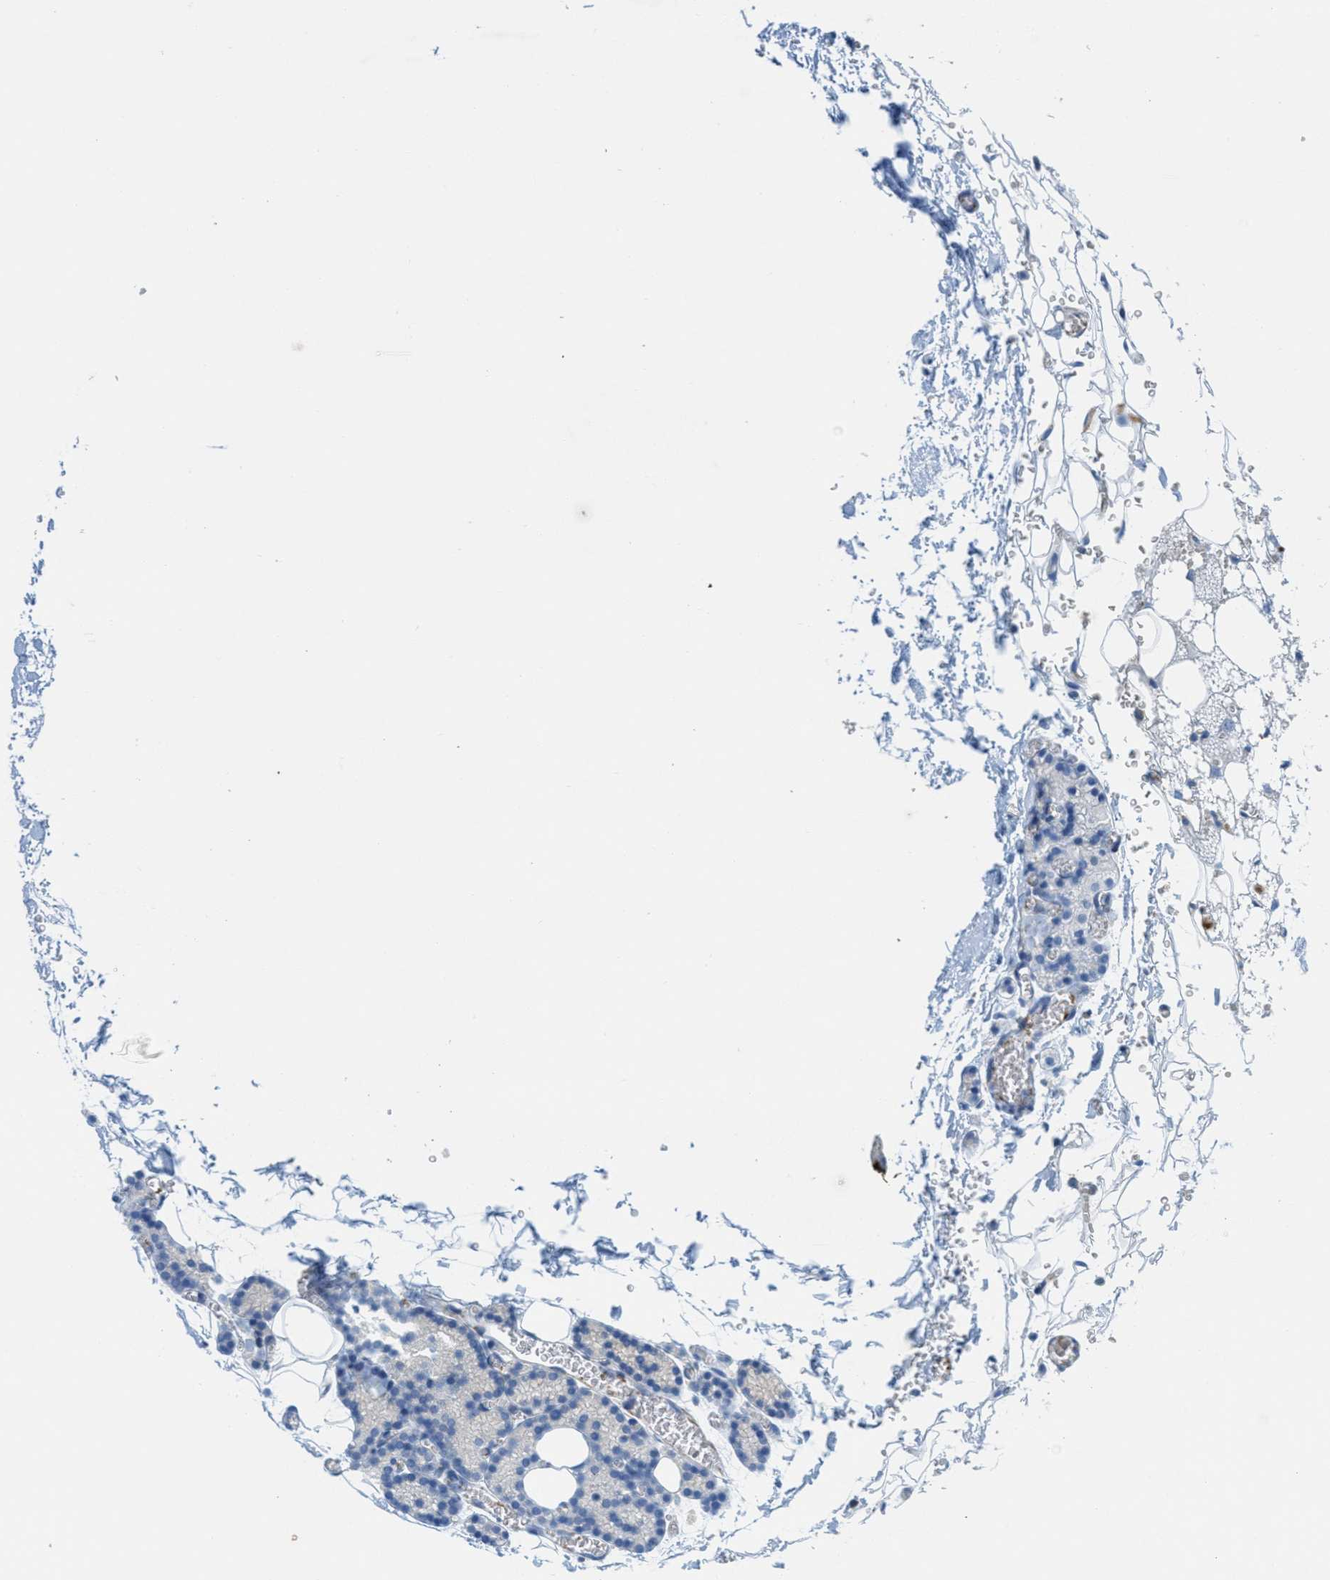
{"staining": {"intensity": "negative", "quantity": "none", "location": "none"}, "tissue": "parathyroid gland", "cell_type": "Glandular cells", "image_type": "normal", "snomed": [{"axis": "morphology", "description": "Normal tissue, NOS"}, {"axis": "morphology", "description": "Adenoma, NOS"}, {"axis": "topography", "description": "Parathyroid gland"}], "caption": "The image demonstrates no staining of glandular cells in unremarkable parathyroid gland. The staining was performed using DAB to visualize the protein expression in brown, while the nuclei were stained in blue with hematoxylin (Magnification: 20x).", "gene": "MAPRE2", "patient": {"sex": "female", "age": 58}}